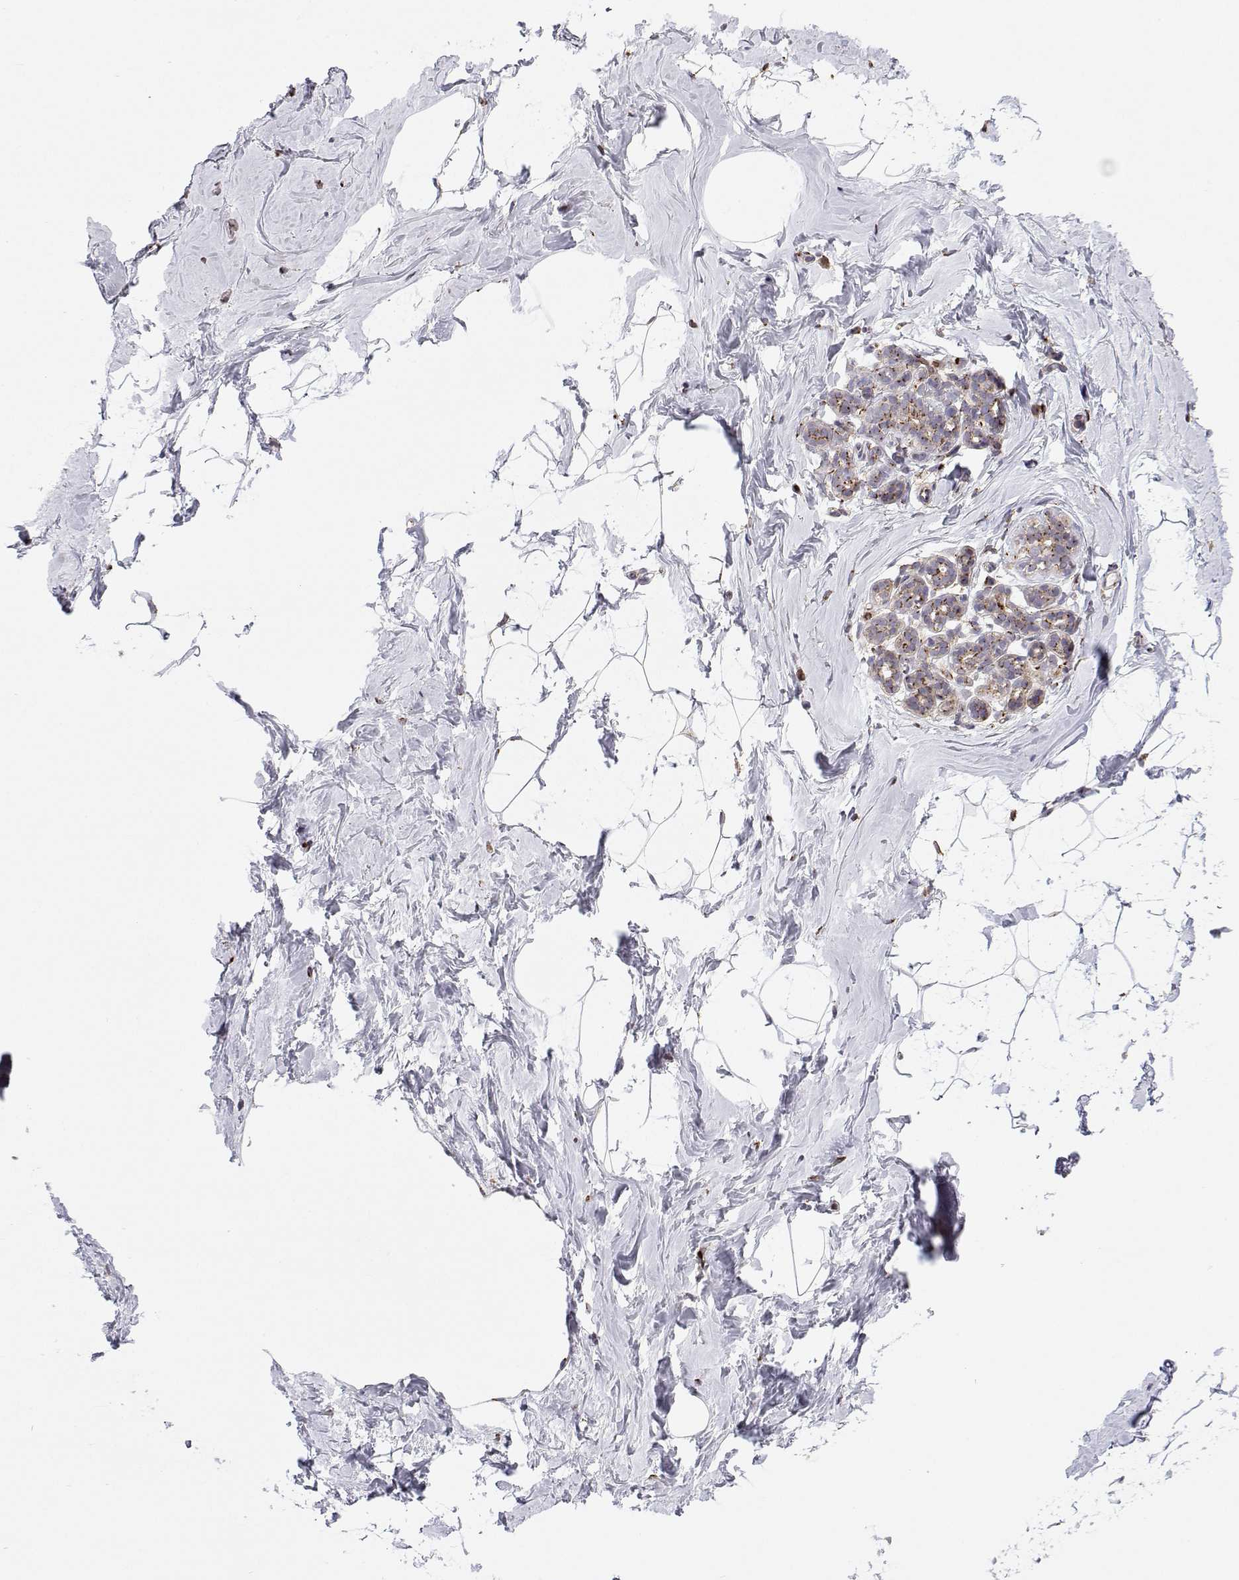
{"staining": {"intensity": "negative", "quantity": "none", "location": "none"}, "tissue": "breast", "cell_type": "Adipocytes", "image_type": "normal", "snomed": [{"axis": "morphology", "description": "Normal tissue, NOS"}, {"axis": "topography", "description": "Breast"}], "caption": "A photomicrograph of breast stained for a protein shows no brown staining in adipocytes. Nuclei are stained in blue.", "gene": "STARD13", "patient": {"sex": "female", "age": 32}}